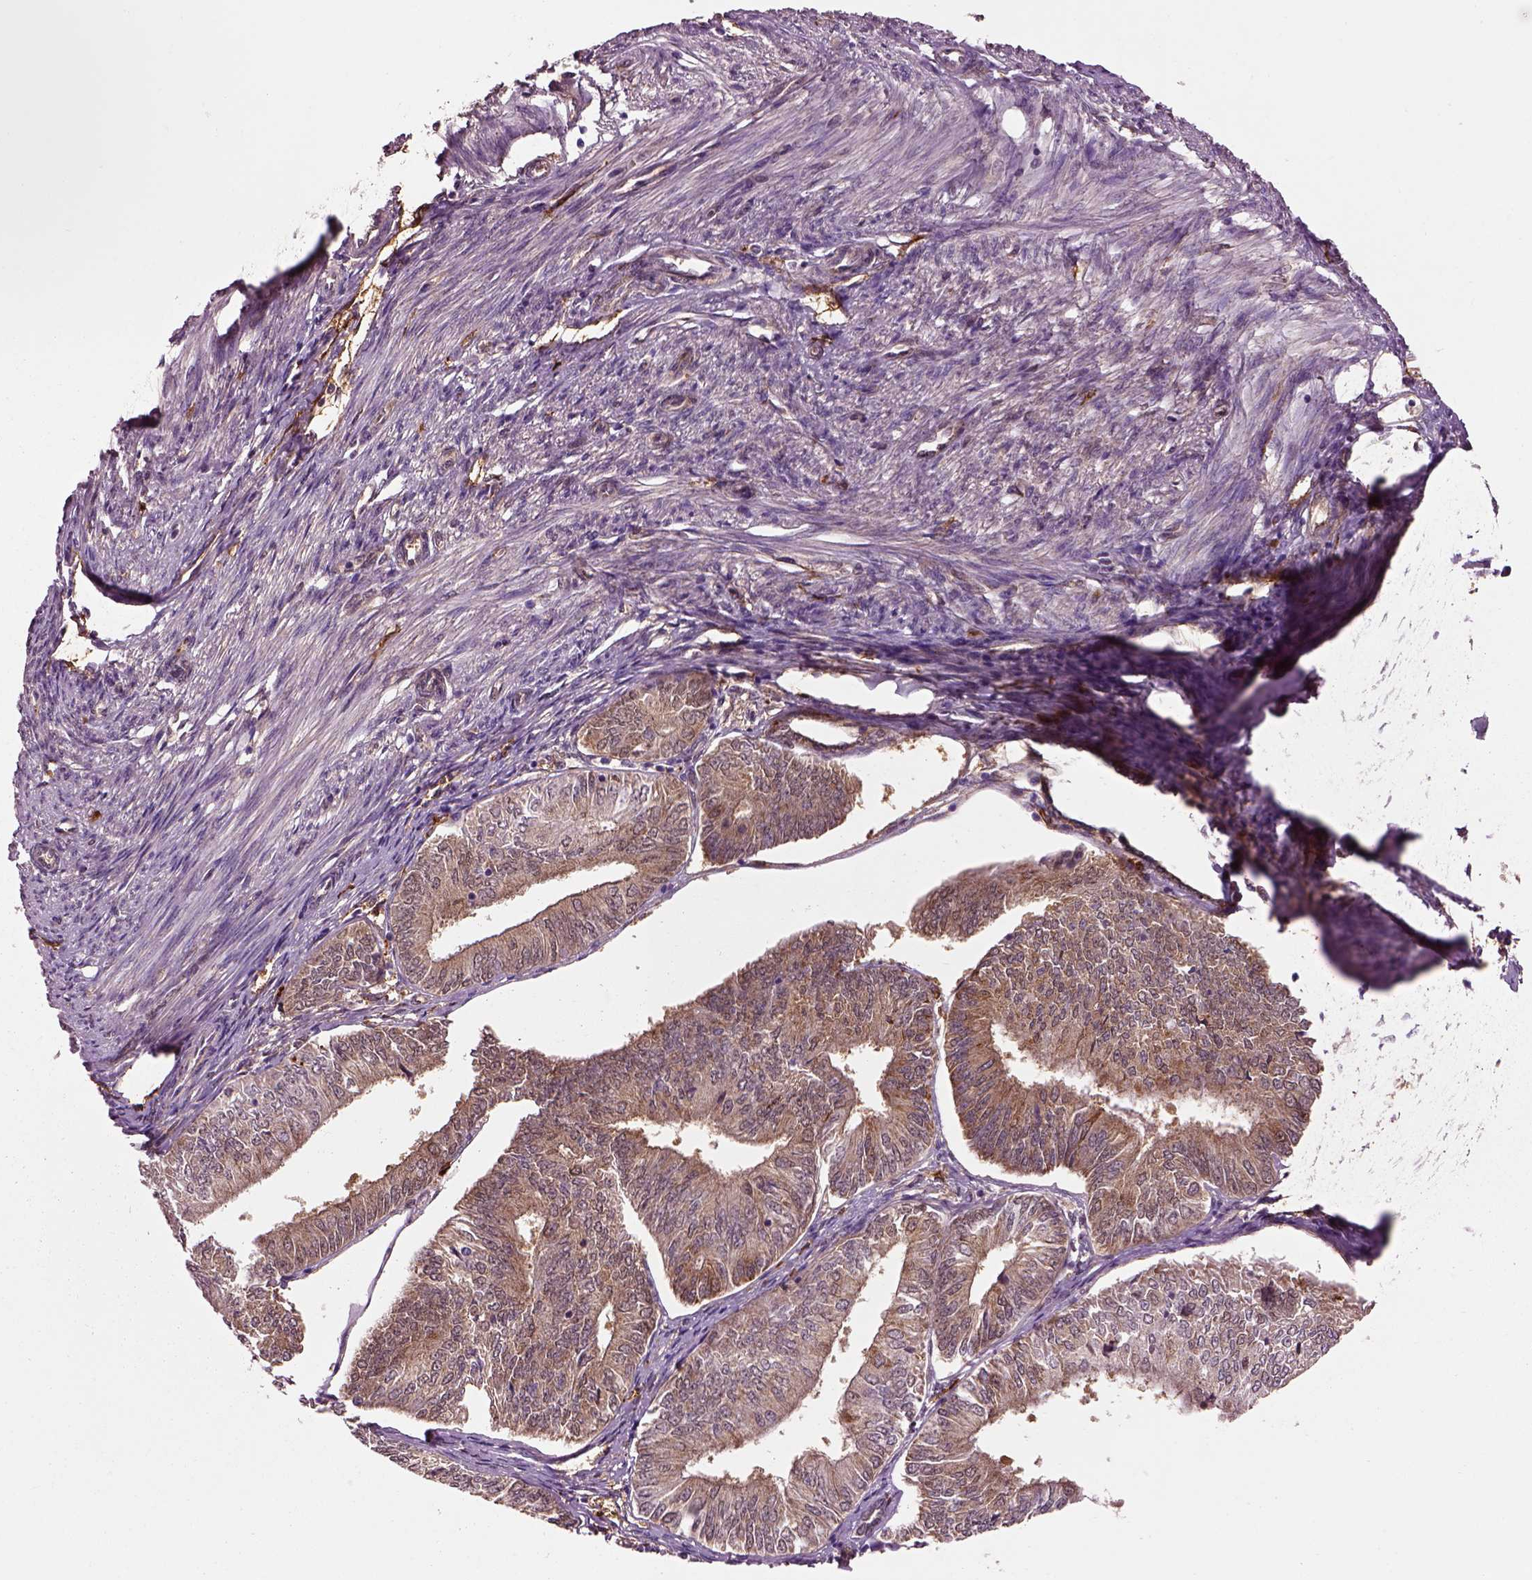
{"staining": {"intensity": "moderate", "quantity": "25%-75%", "location": "cytoplasmic/membranous"}, "tissue": "endometrial cancer", "cell_type": "Tumor cells", "image_type": "cancer", "snomed": [{"axis": "morphology", "description": "Adenocarcinoma, NOS"}, {"axis": "topography", "description": "Endometrium"}], "caption": "A micrograph of endometrial cancer stained for a protein displays moderate cytoplasmic/membranous brown staining in tumor cells.", "gene": "MDP1", "patient": {"sex": "female", "age": 58}}